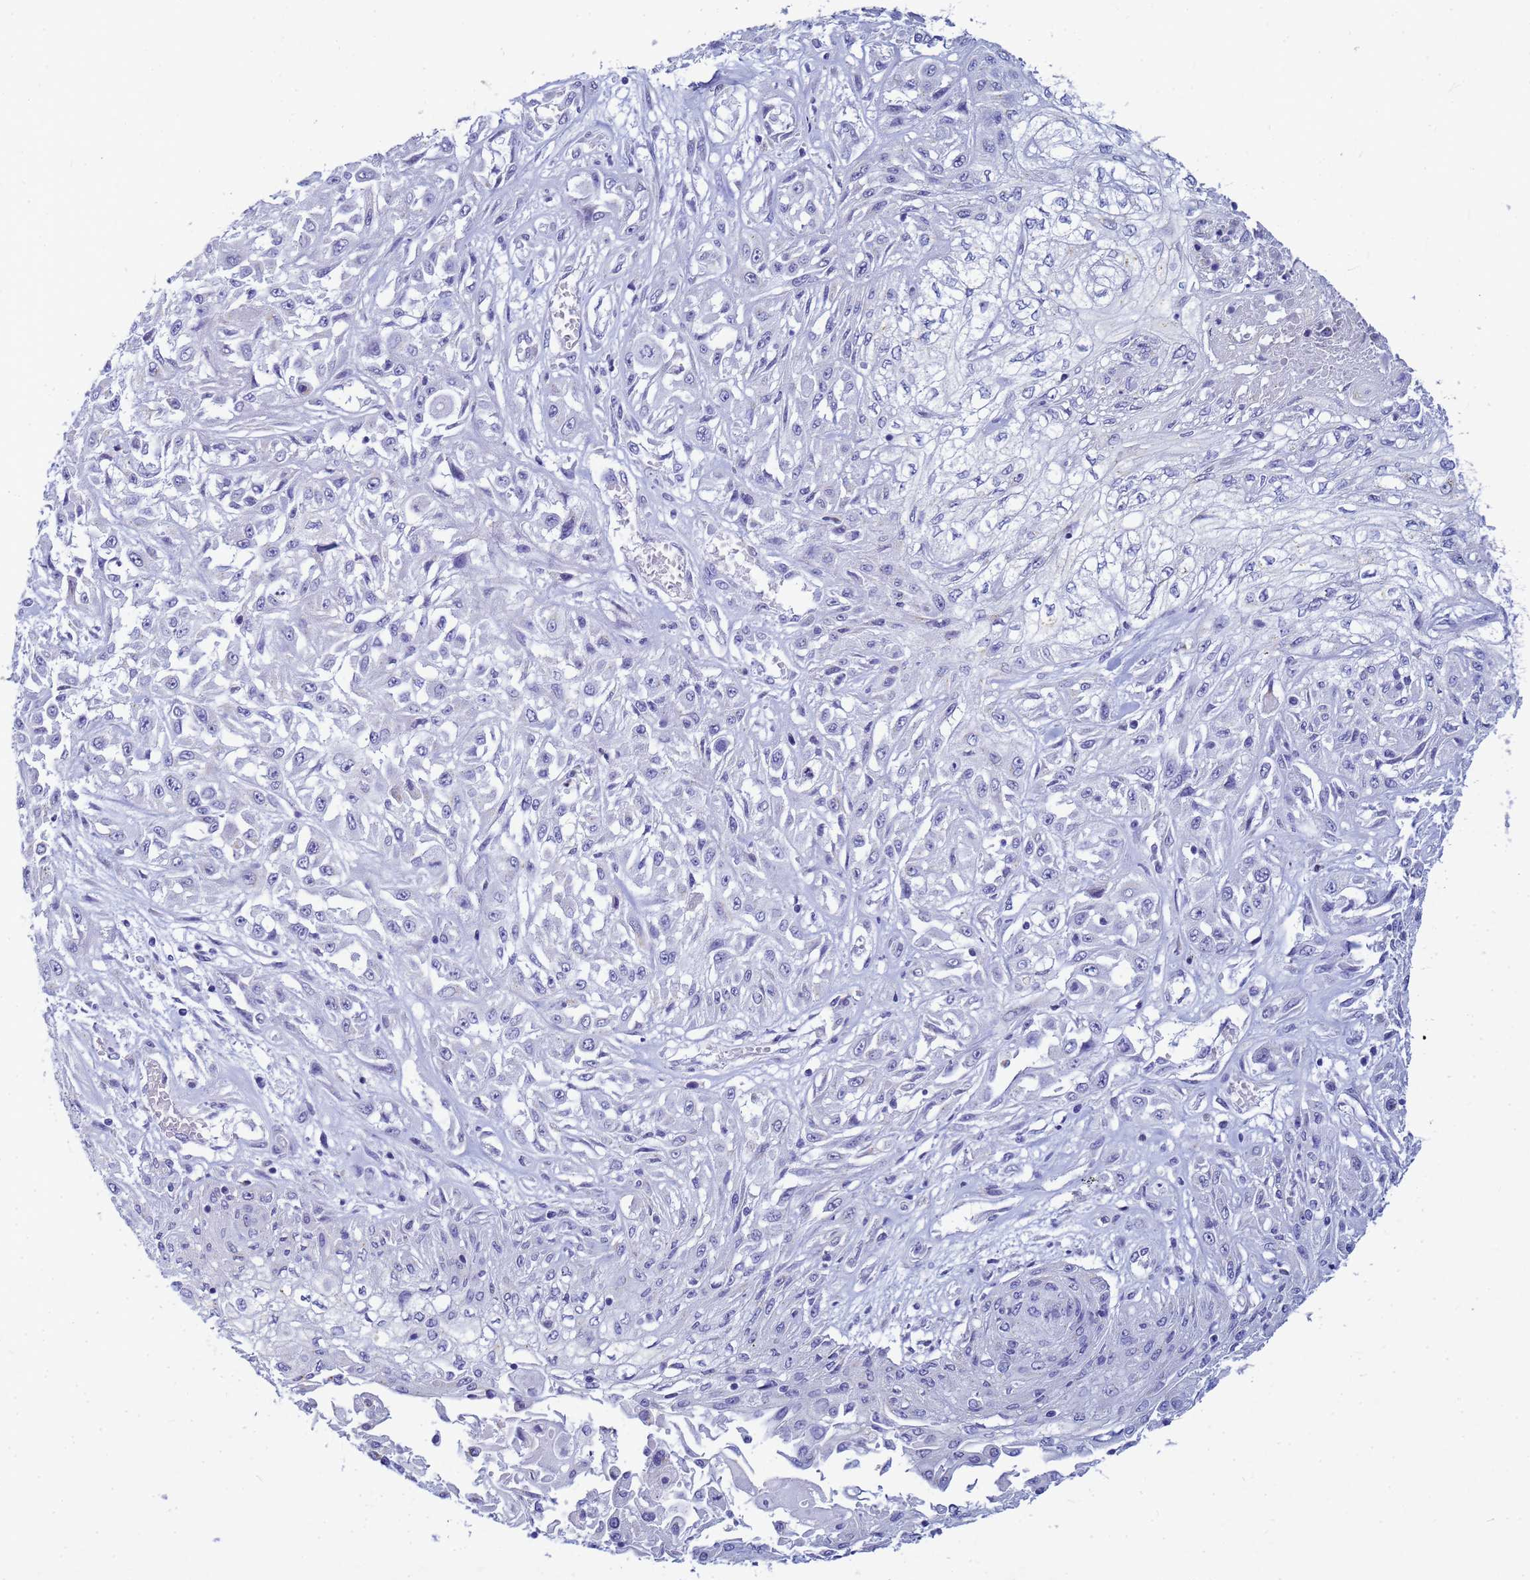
{"staining": {"intensity": "negative", "quantity": "none", "location": "none"}, "tissue": "skin cancer", "cell_type": "Tumor cells", "image_type": "cancer", "snomed": [{"axis": "morphology", "description": "Squamous cell carcinoma, NOS"}, {"axis": "morphology", "description": "Squamous cell carcinoma, metastatic, NOS"}, {"axis": "topography", "description": "Skin"}, {"axis": "topography", "description": "Lymph node"}], "caption": "This is an IHC micrograph of human skin cancer. There is no staining in tumor cells.", "gene": "B3GNT8", "patient": {"sex": "male", "age": 75}}